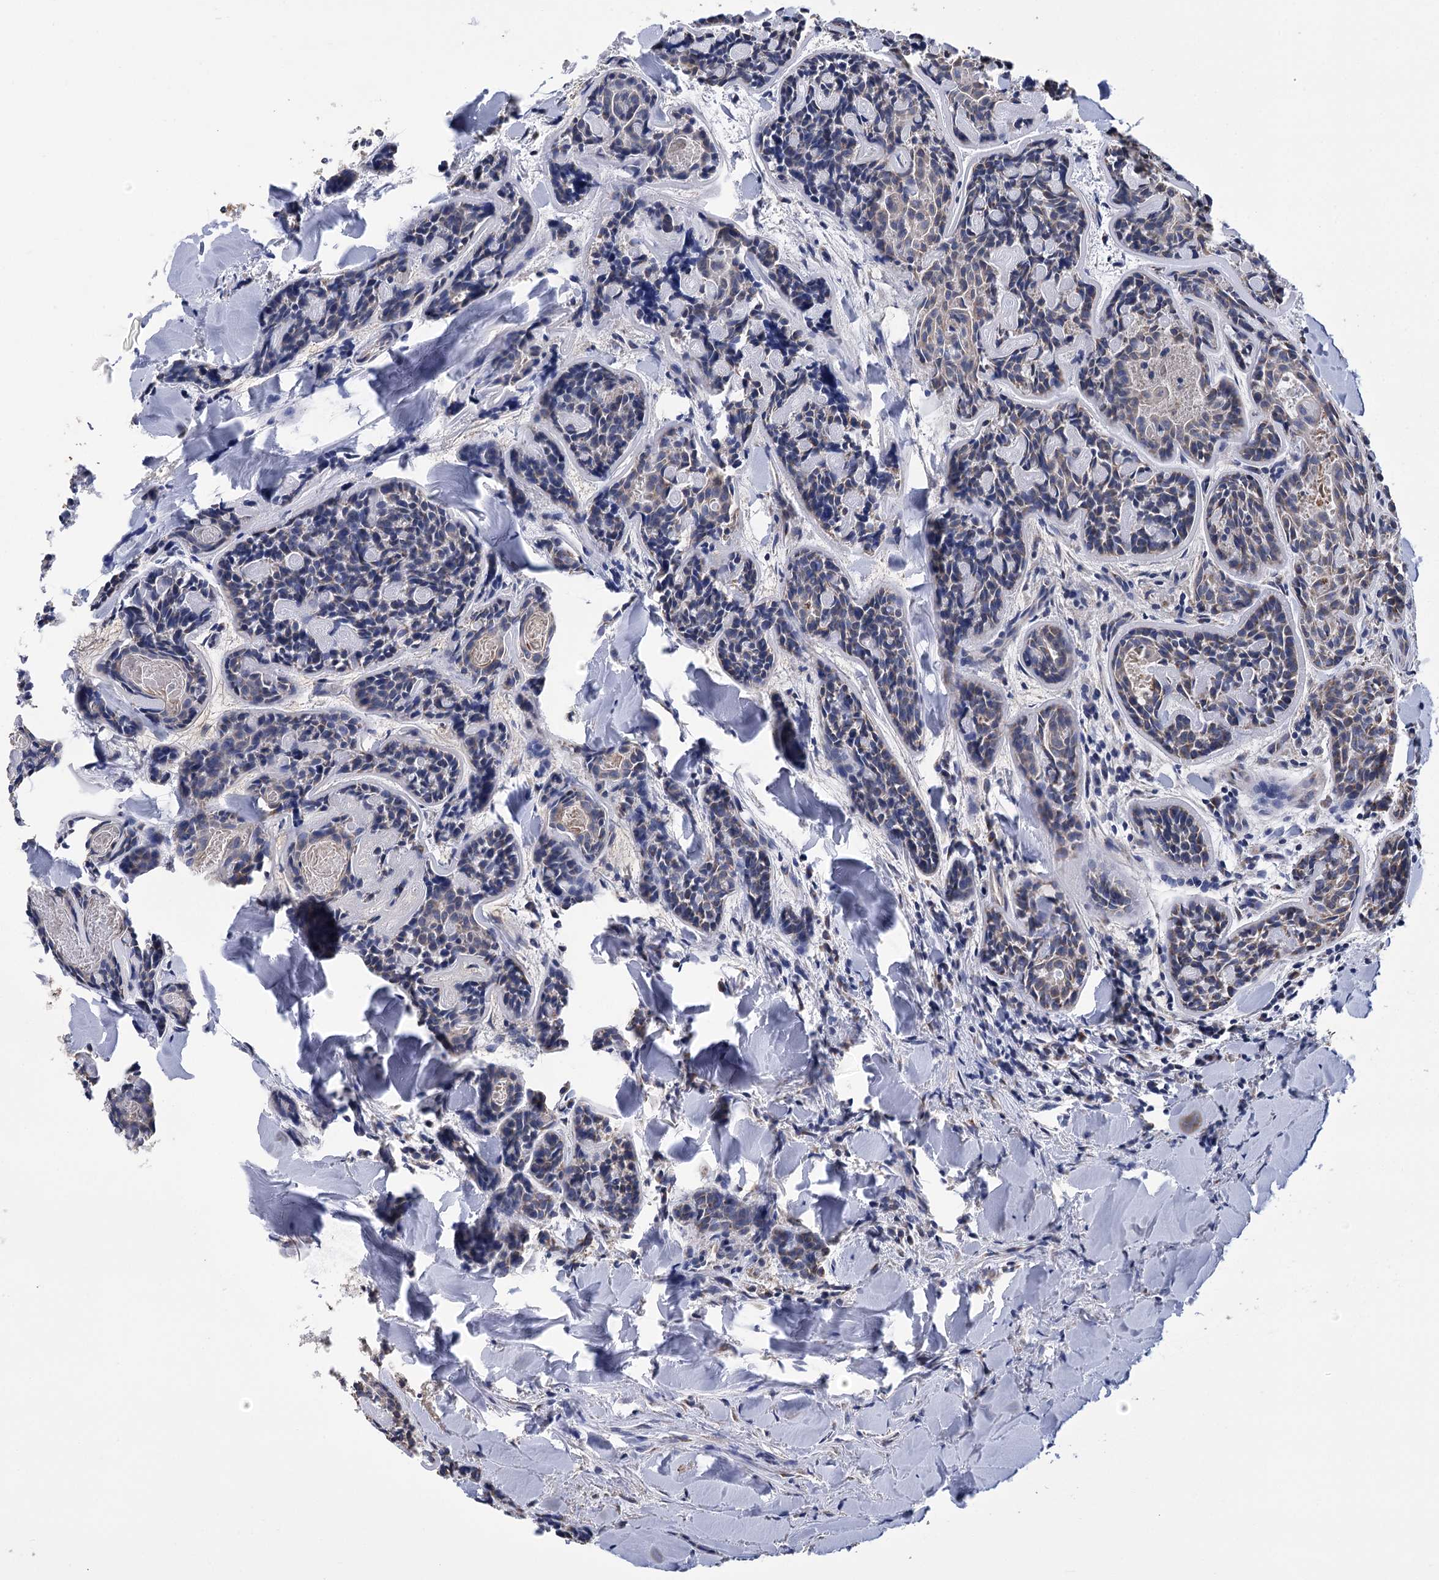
{"staining": {"intensity": "weak", "quantity": "<25%", "location": "cytoplasmic/membranous"}, "tissue": "head and neck cancer", "cell_type": "Tumor cells", "image_type": "cancer", "snomed": [{"axis": "morphology", "description": "Adenocarcinoma, NOS"}, {"axis": "topography", "description": "Salivary gland"}, {"axis": "topography", "description": "Head-Neck"}], "caption": "This is an IHC micrograph of human adenocarcinoma (head and neck). There is no positivity in tumor cells.", "gene": "CCDC73", "patient": {"sex": "female", "age": 63}}